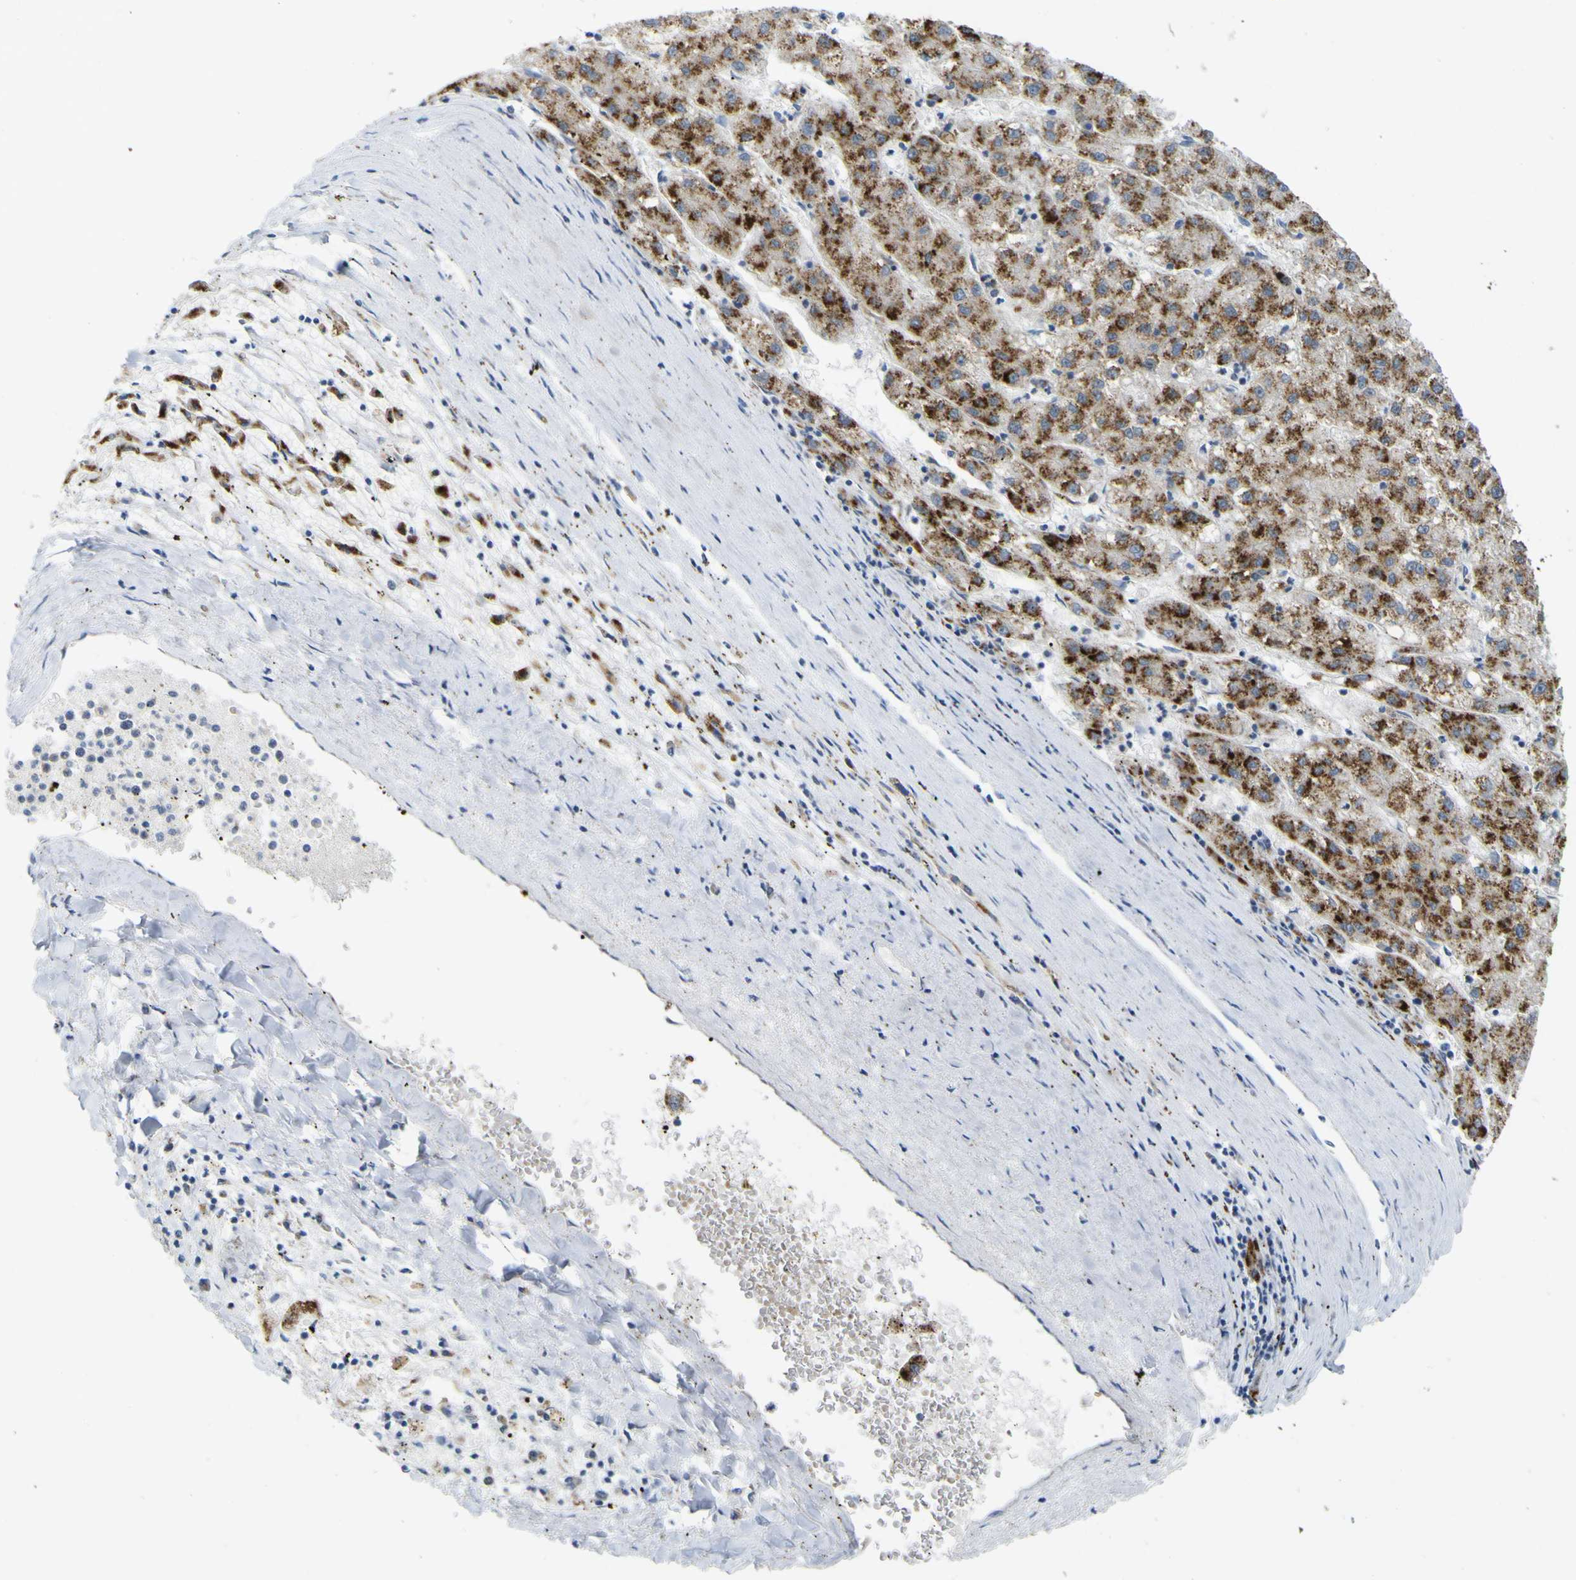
{"staining": {"intensity": "moderate", "quantity": ">75%", "location": "cytoplasmic/membranous"}, "tissue": "liver cancer", "cell_type": "Tumor cells", "image_type": "cancer", "snomed": [{"axis": "morphology", "description": "Carcinoma, Hepatocellular, NOS"}, {"axis": "topography", "description": "Liver"}], "caption": "Tumor cells reveal moderate cytoplasmic/membranous positivity in about >75% of cells in liver cancer.", "gene": "ACBD5", "patient": {"sex": "male", "age": 72}}